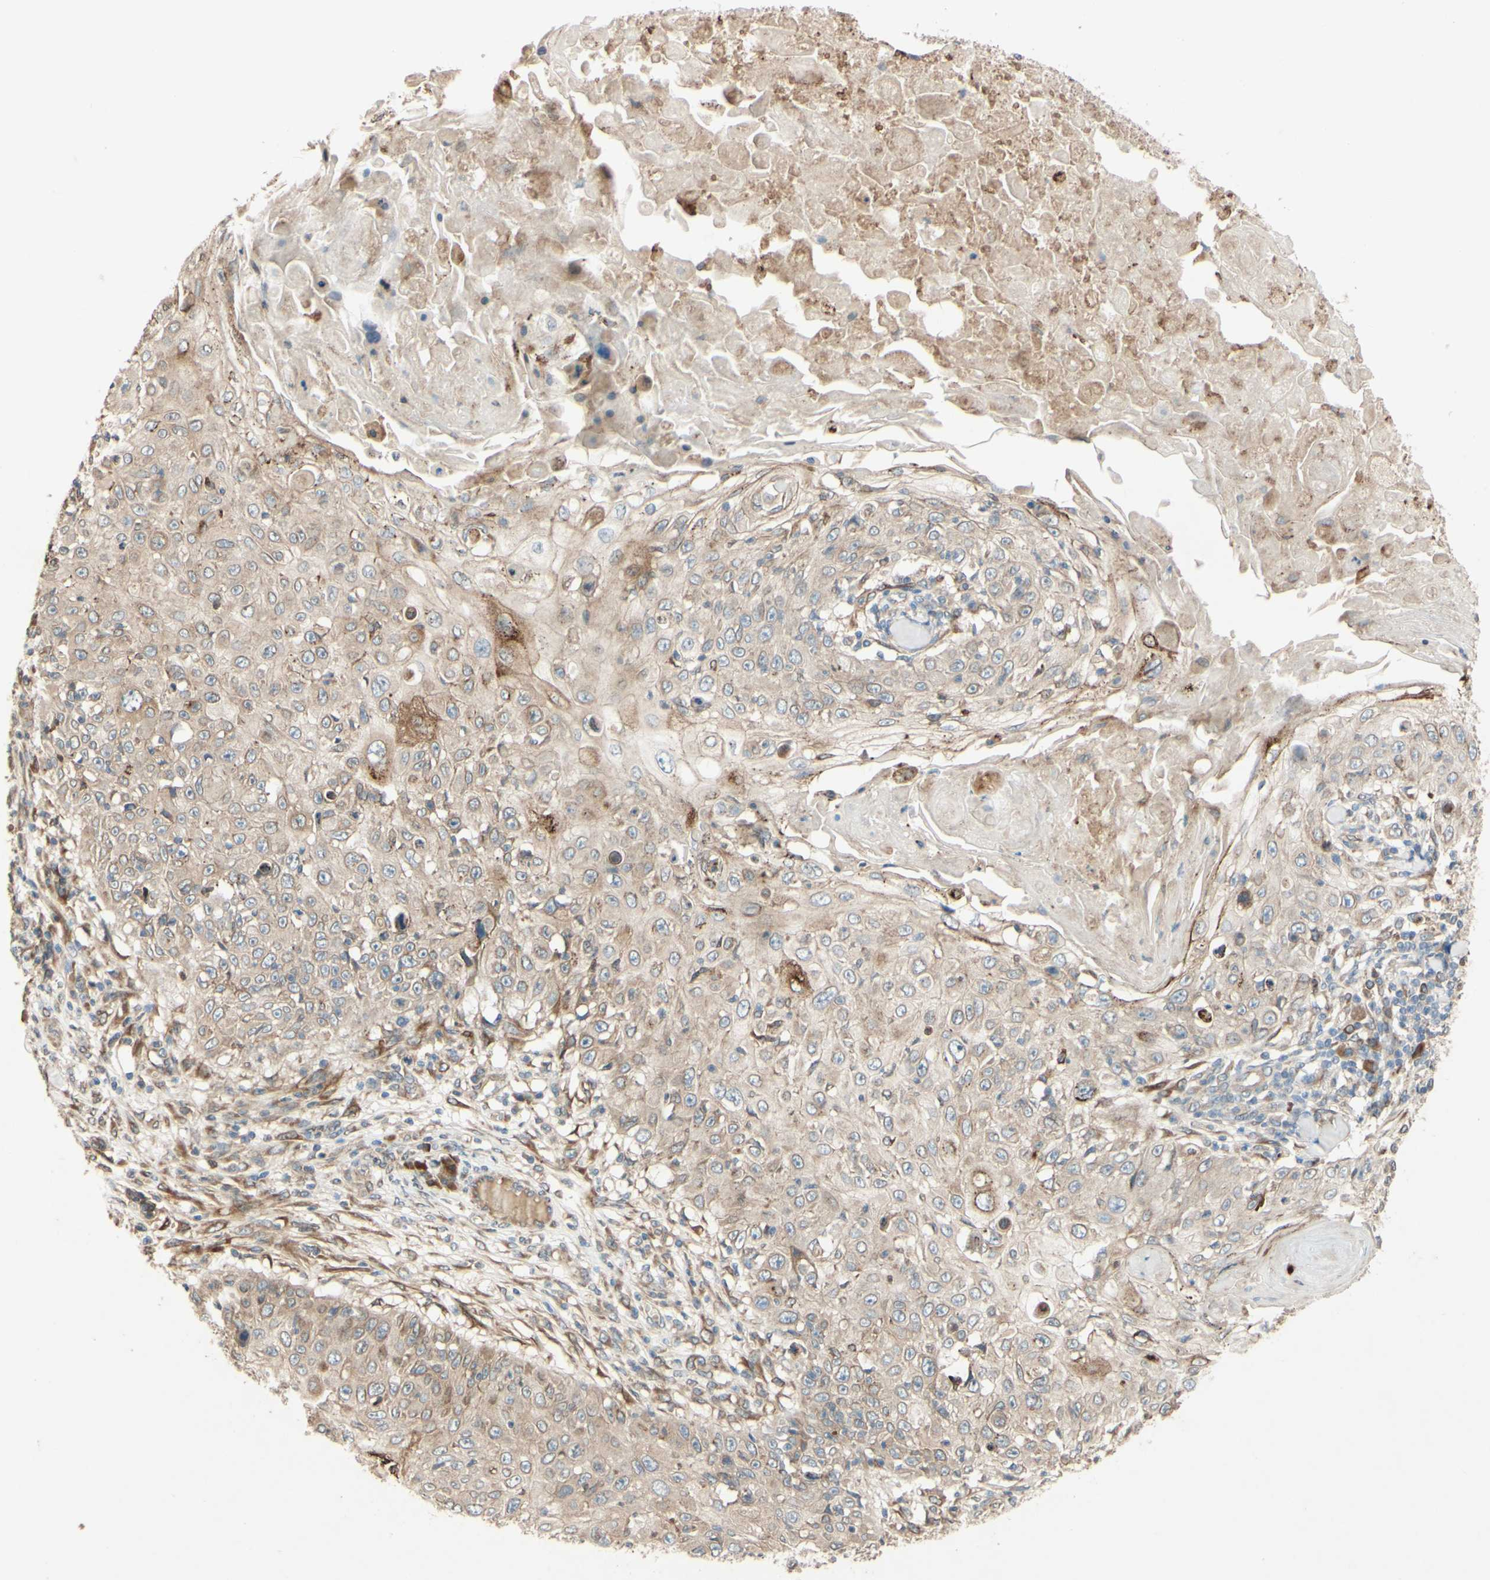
{"staining": {"intensity": "weak", "quantity": ">75%", "location": "cytoplasmic/membranous,nuclear"}, "tissue": "skin cancer", "cell_type": "Tumor cells", "image_type": "cancer", "snomed": [{"axis": "morphology", "description": "Squamous cell carcinoma, NOS"}, {"axis": "topography", "description": "Skin"}], "caption": "Protein expression analysis of skin cancer reveals weak cytoplasmic/membranous and nuclear expression in approximately >75% of tumor cells.", "gene": "PTPRU", "patient": {"sex": "male", "age": 86}}